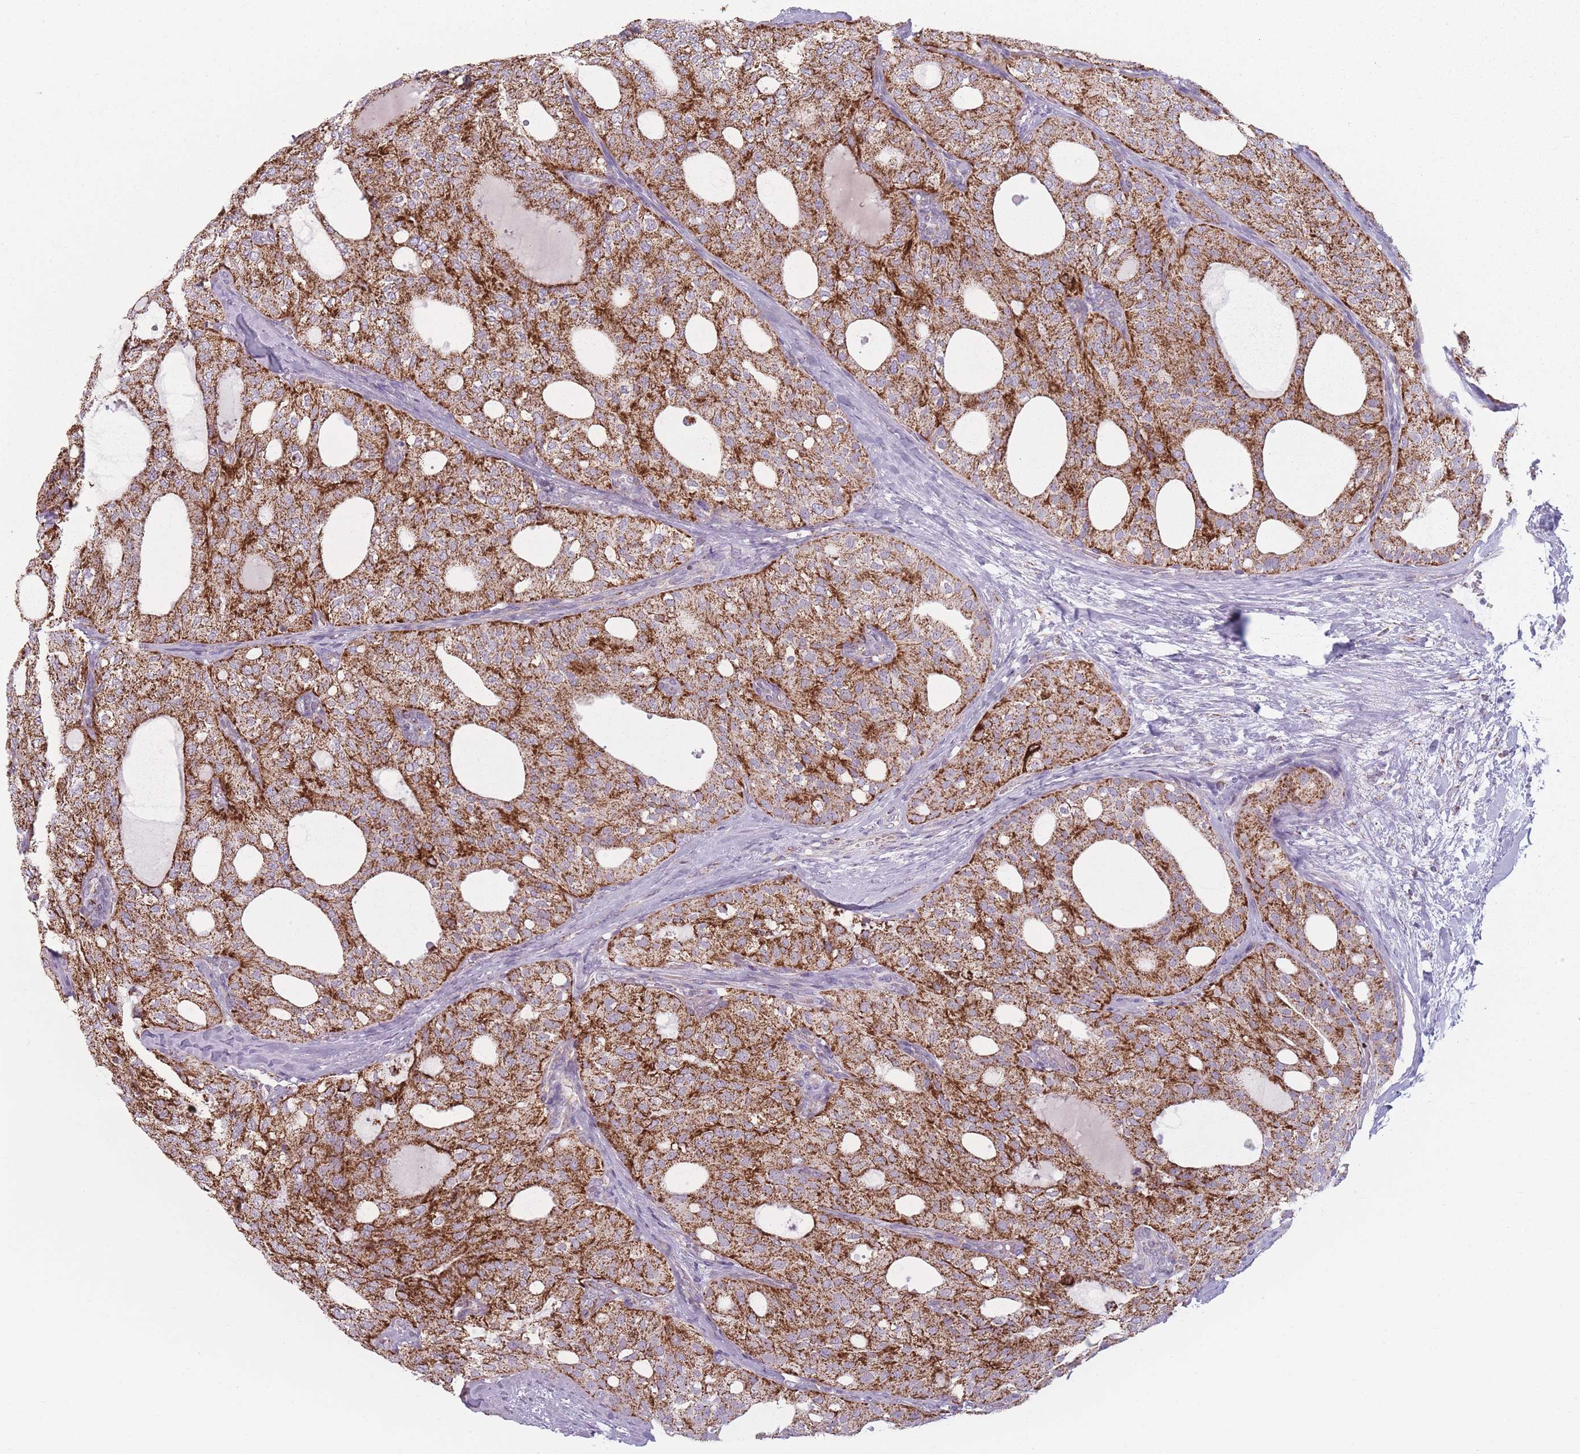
{"staining": {"intensity": "strong", "quantity": ">75%", "location": "cytoplasmic/membranous"}, "tissue": "thyroid cancer", "cell_type": "Tumor cells", "image_type": "cancer", "snomed": [{"axis": "morphology", "description": "Follicular adenoma carcinoma, NOS"}, {"axis": "topography", "description": "Thyroid gland"}], "caption": "Thyroid cancer (follicular adenoma carcinoma) stained with immunohistochemistry (IHC) displays strong cytoplasmic/membranous expression in approximately >75% of tumor cells.", "gene": "DCHS1", "patient": {"sex": "male", "age": 75}}